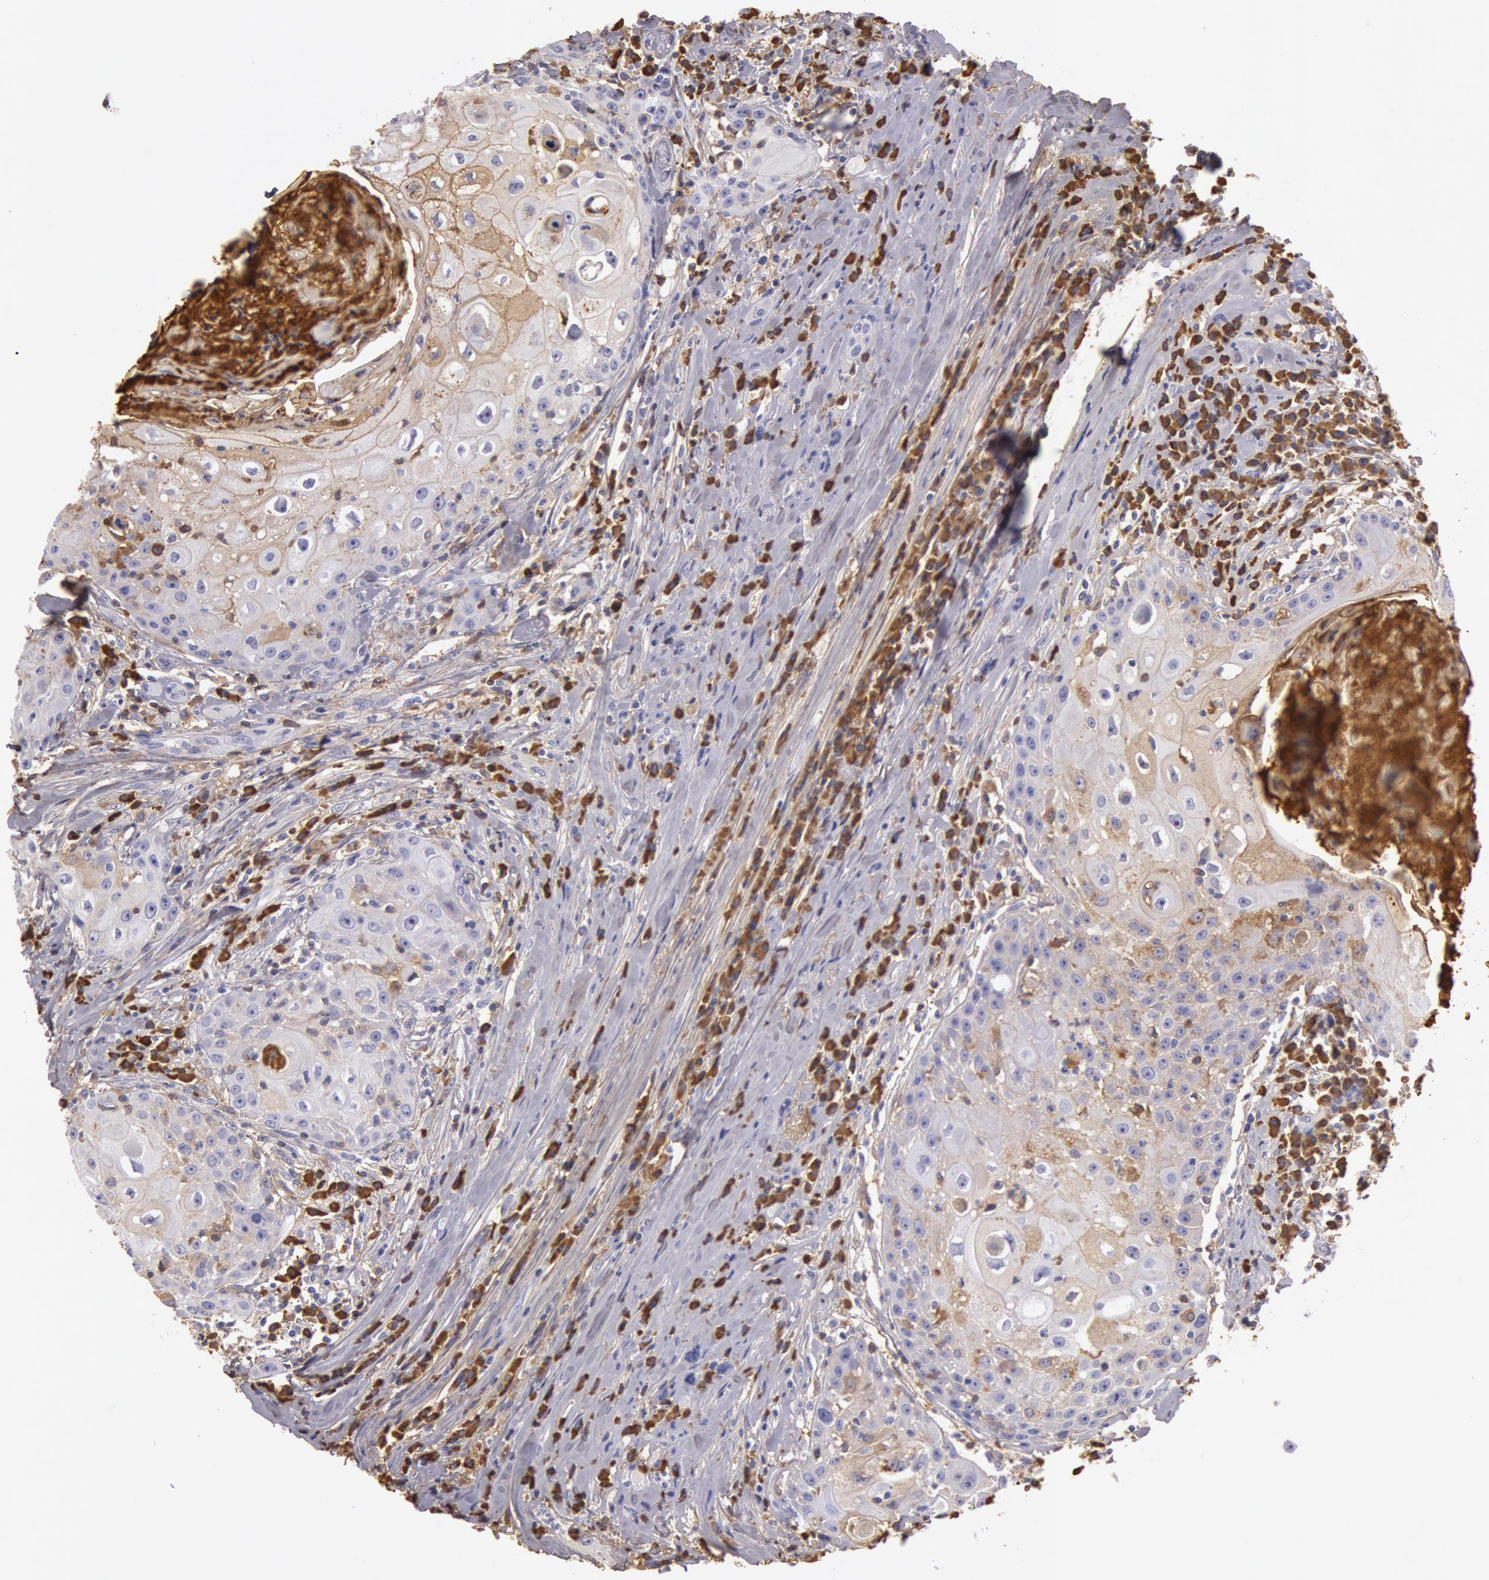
{"staining": {"intensity": "weak", "quantity": "25%-75%", "location": "cytoplasmic/membranous"}, "tissue": "head and neck cancer", "cell_type": "Tumor cells", "image_type": "cancer", "snomed": [{"axis": "morphology", "description": "Squamous cell carcinoma, NOS"}, {"axis": "topography", "description": "Oral tissue"}, {"axis": "topography", "description": "Head-Neck"}], "caption": "Protein expression analysis of squamous cell carcinoma (head and neck) shows weak cytoplasmic/membranous expression in approximately 25%-75% of tumor cells.", "gene": "IGHG1", "patient": {"sex": "female", "age": 82}}